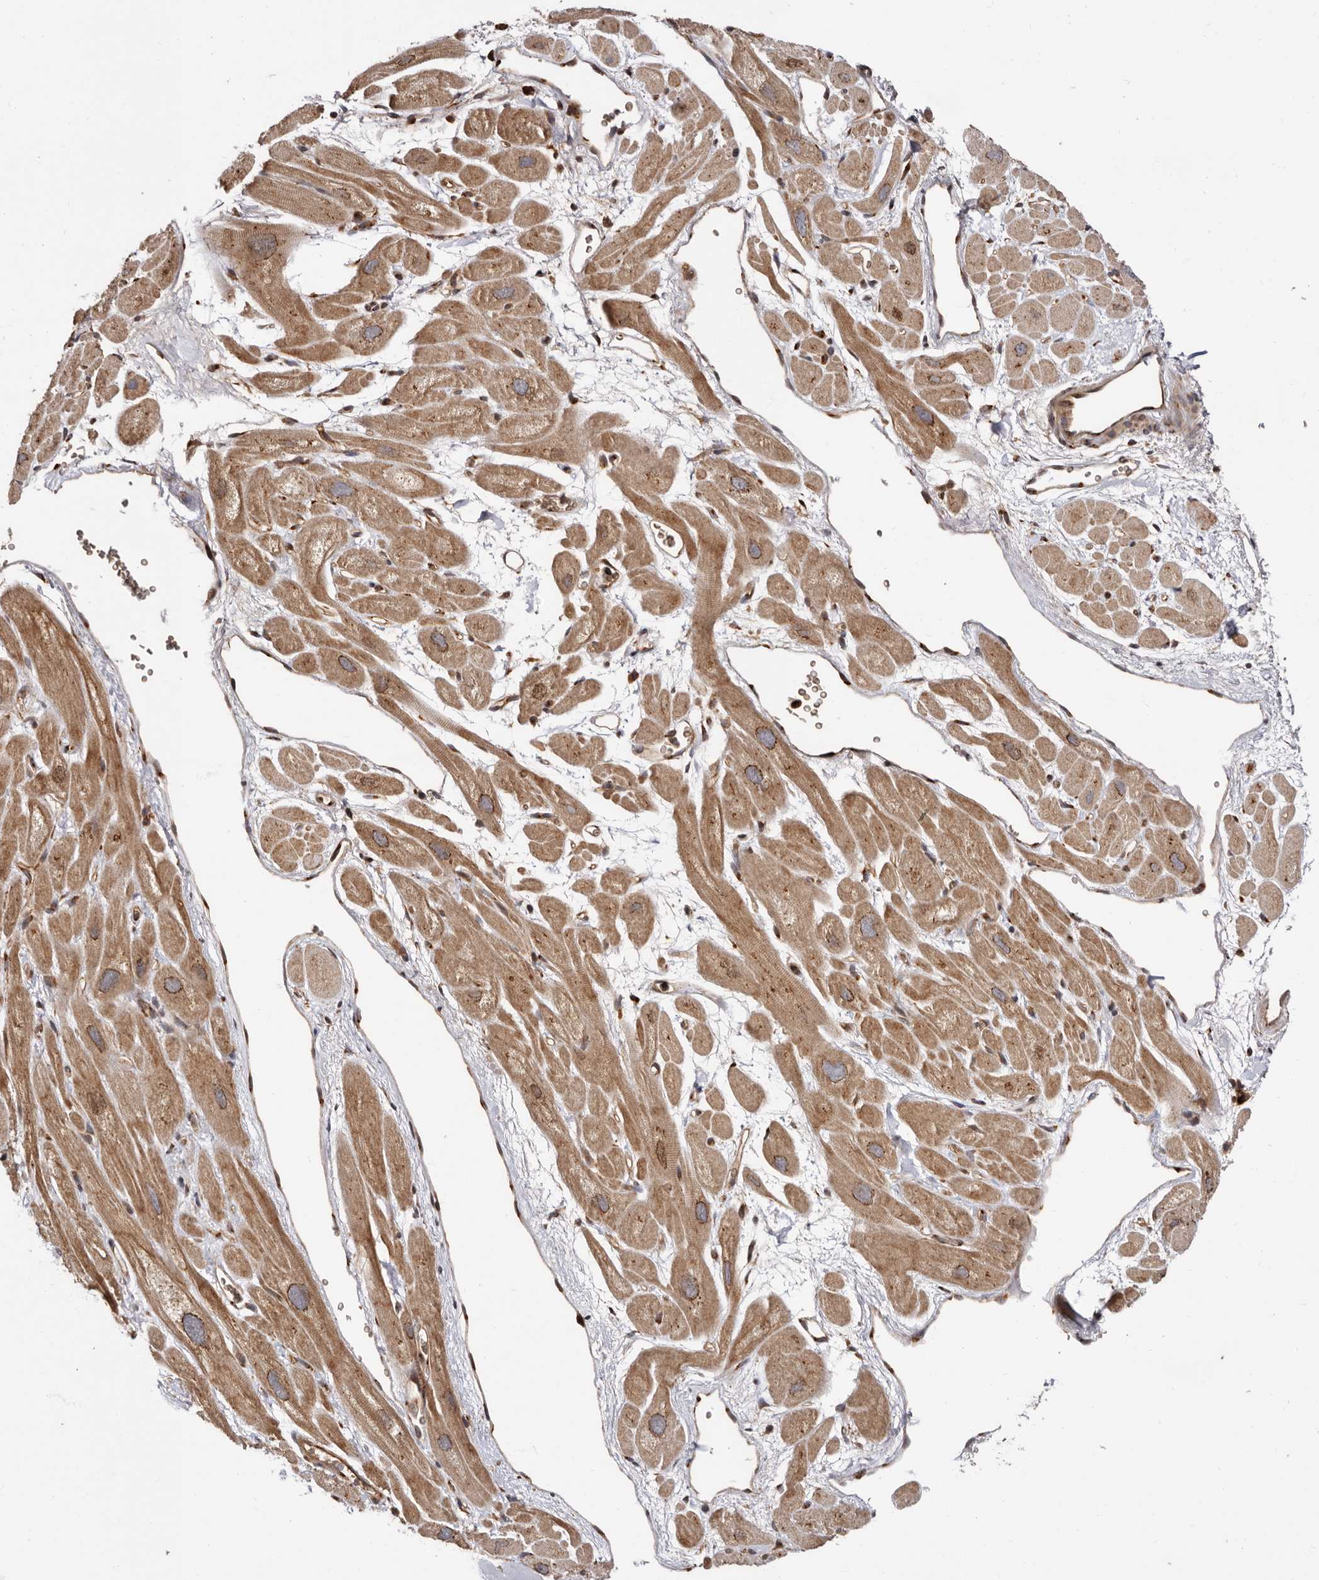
{"staining": {"intensity": "strong", "quantity": "25%-75%", "location": "cytoplasmic/membranous"}, "tissue": "heart muscle", "cell_type": "Cardiomyocytes", "image_type": "normal", "snomed": [{"axis": "morphology", "description": "Normal tissue, NOS"}, {"axis": "topography", "description": "Heart"}], "caption": "Immunohistochemistry of benign heart muscle exhibits high levels of strong cytoplasmic/membranous expression in approximately 25%-75% of cardiomyocytes.", "gene": "GPR27", "patient": {"sex": "male", "age": 49}}